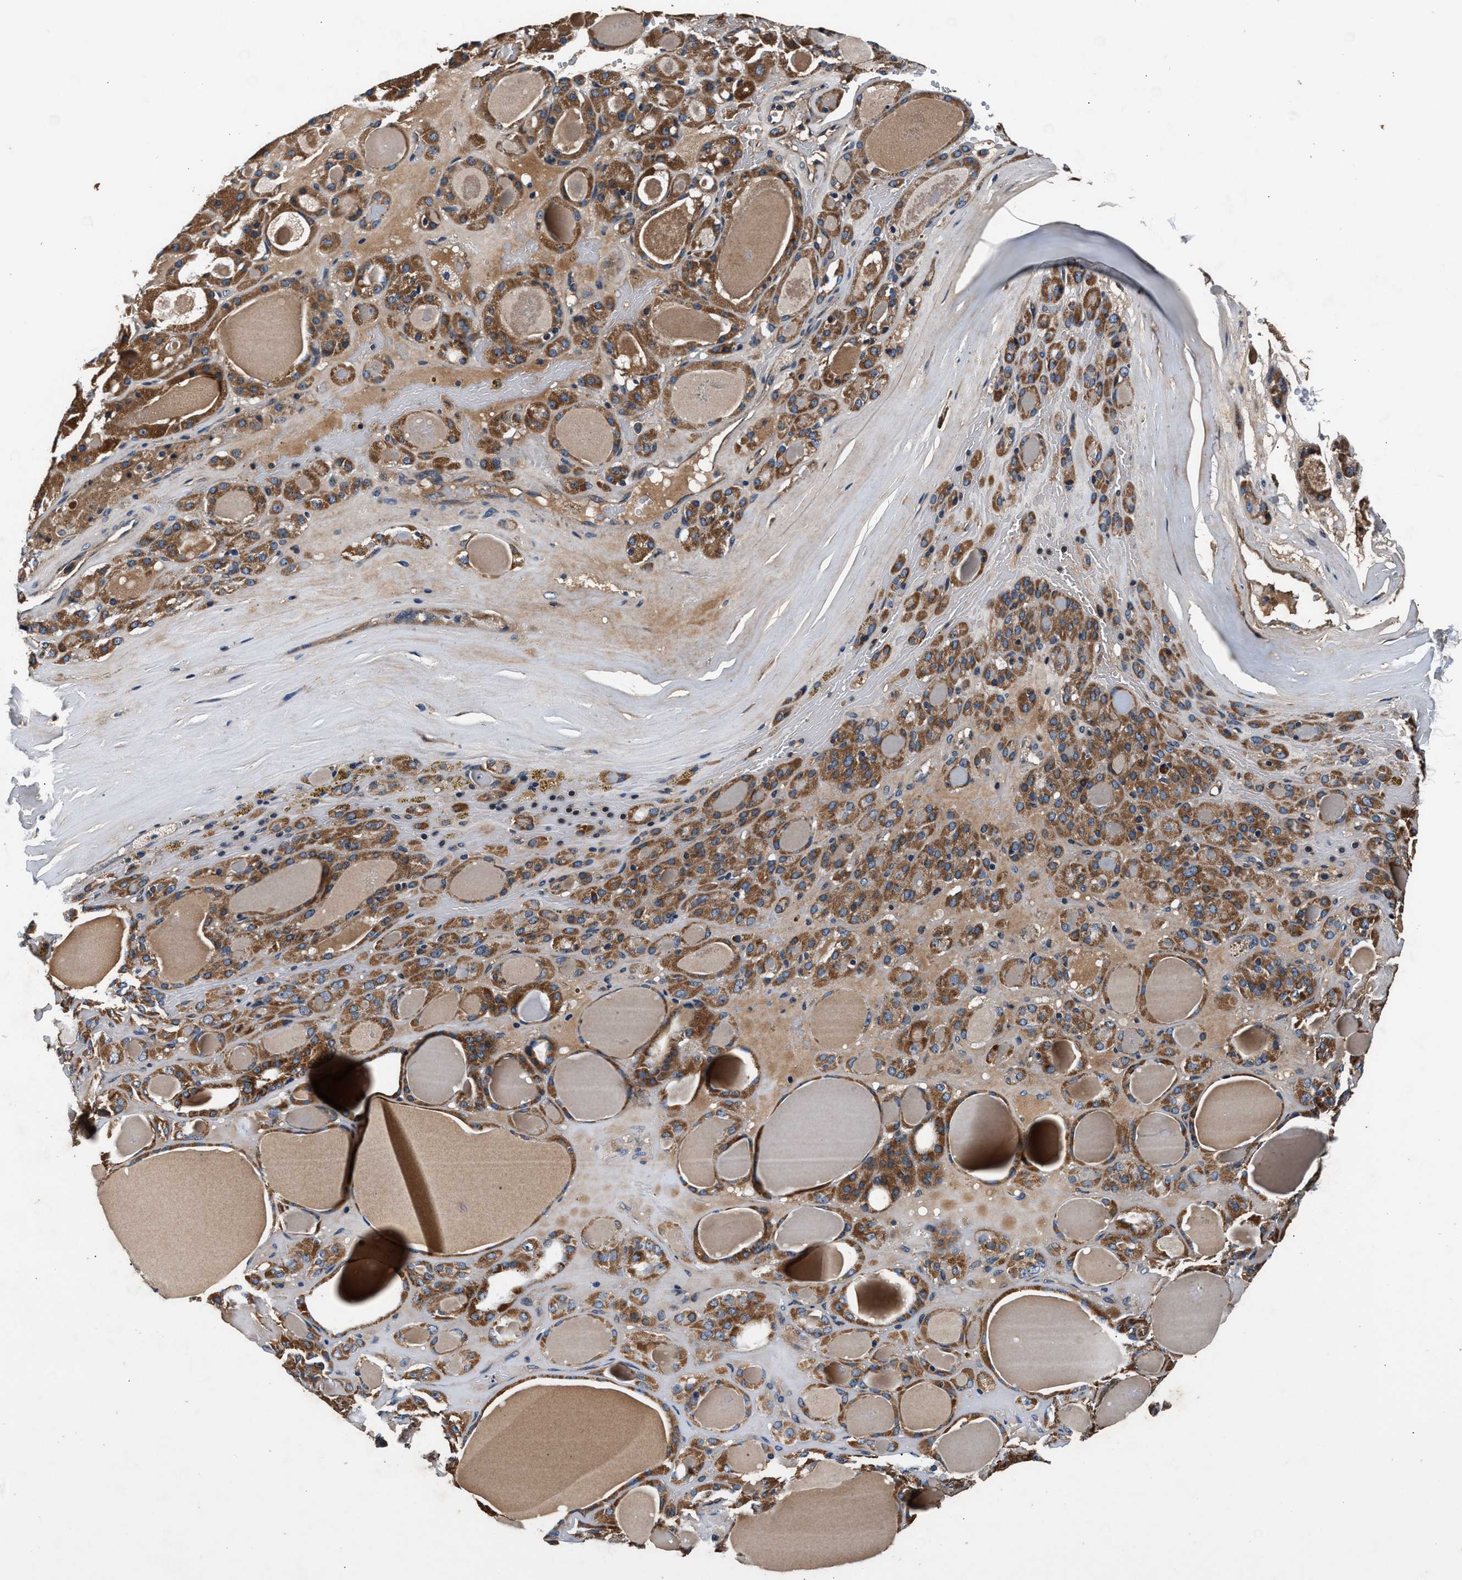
{"staining": {"intensity": "moderate", "quantity": ">75%", "location": "cytoplasmic/membranous"}, "tissue": "thyroid gland", "cell_type": "Glandular cells", "image_type": "normal", "snomed": [{"axis": "morphology", "description": "Normal tissue, NOS"}, {"axis": "morphology", "description": "Carcinoma, NOS"}, {"axis": "topography", "description": "Thyroid gland"}], "caption": "Immunohistochemistry of normal thyroid gland shows medium levels of moderate cytoplasmic/membranous expression in about >75% of glandular cells. Nuclei are stained in blue.", "gene": "IMMT", "patient": {"sex": "female", "age": 86}}